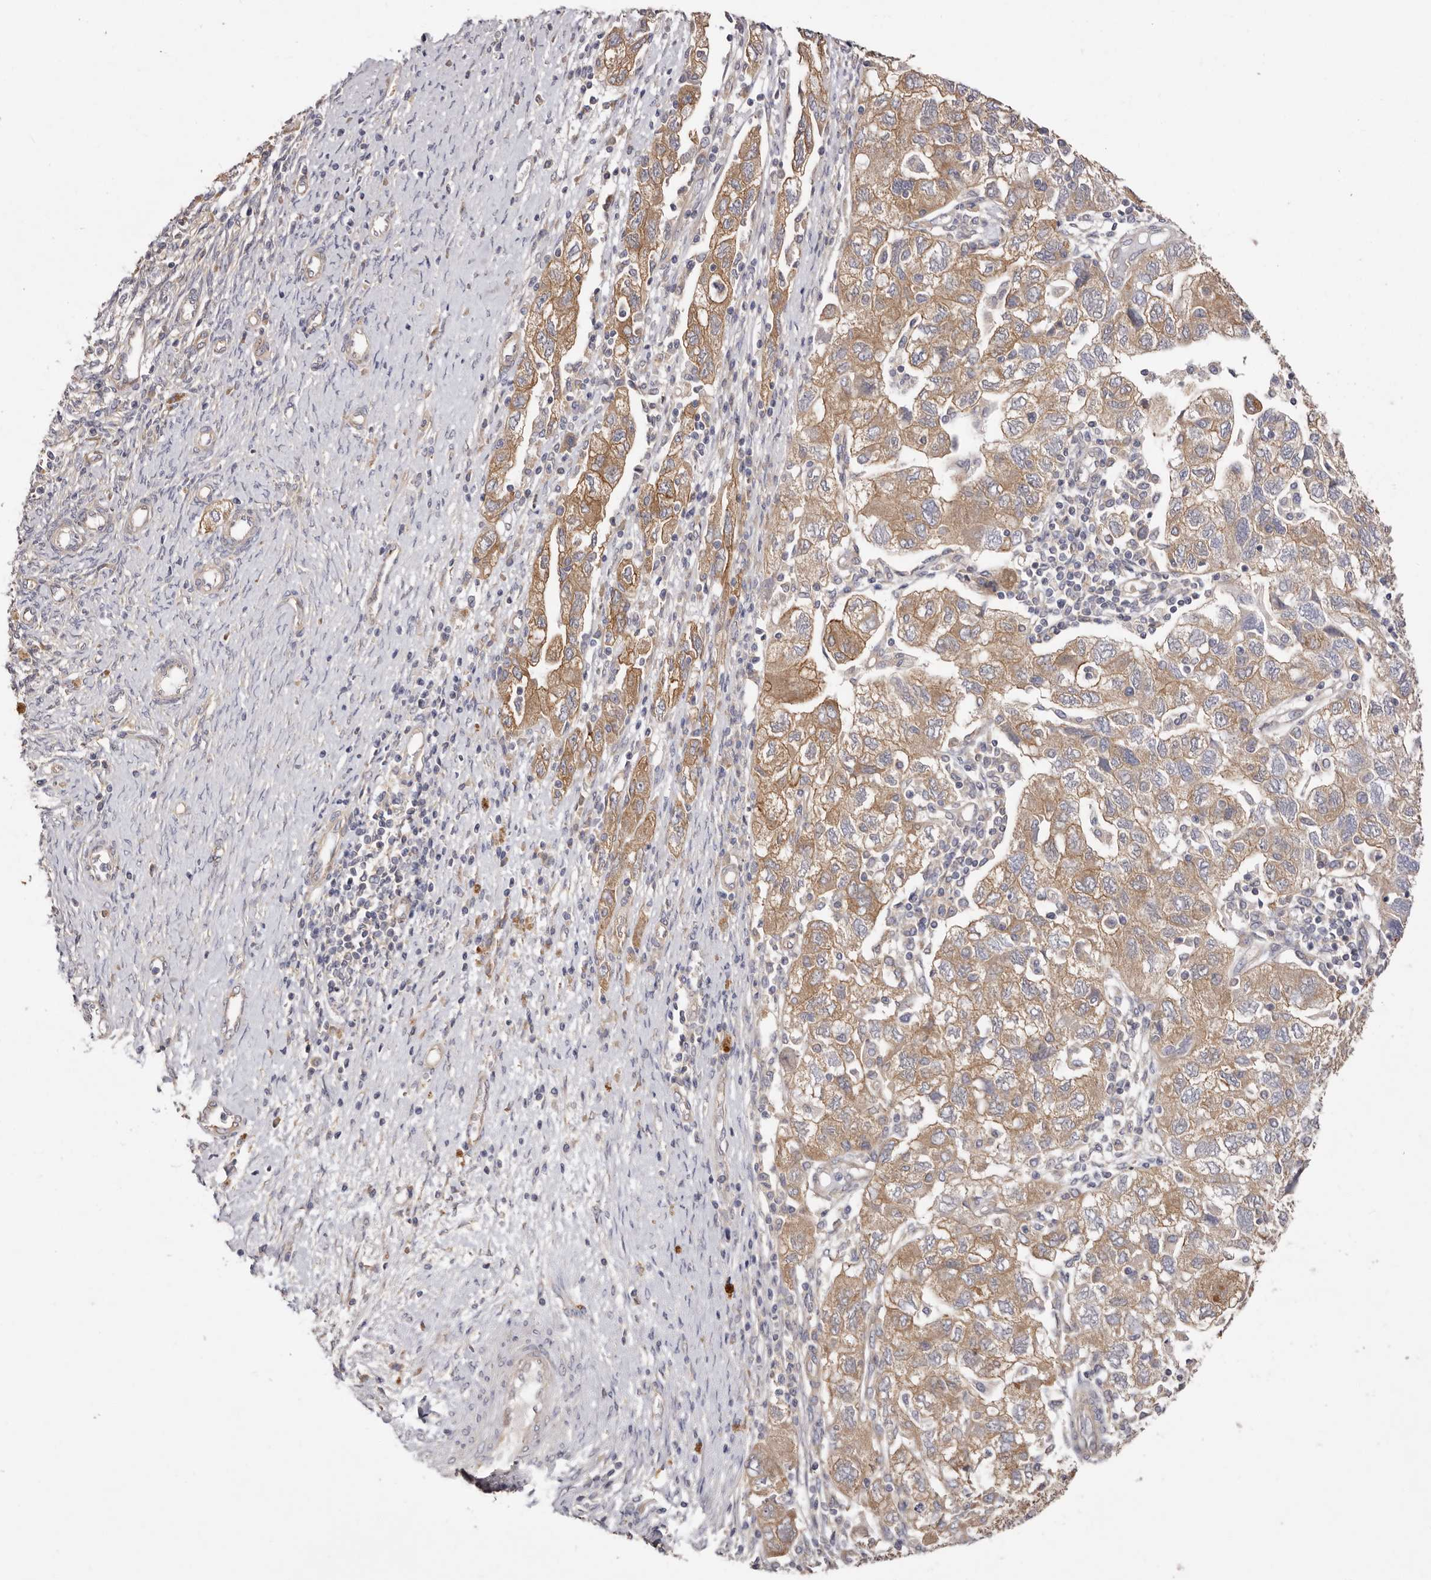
{"staining": {"intensity": "moderate", "quantity": ">75%", "location": "cytoplasmic/membranous"}, "tissue": "ovarian cancer", "cell_type": "Tumor cells", "image_type": "cancer", "snomed": [{"axis": "morphology", "description": "Carcinoma, NOS"}, {"axis": "morphology", "description": "Cystadenocarcinoma, serous, NOS"}, {"axis": "topography", "description": "Ovary"}], "caption": "This histopathology image demonstrates immunohistochemistry (IHC) staining of human carcinoma (ovarian), with medium moderate cytoplasmic/membranous expression in approximately >75% of tumor cells.", "gene": "FAM167B", "patient": {"sex": "female", "age": 69}}